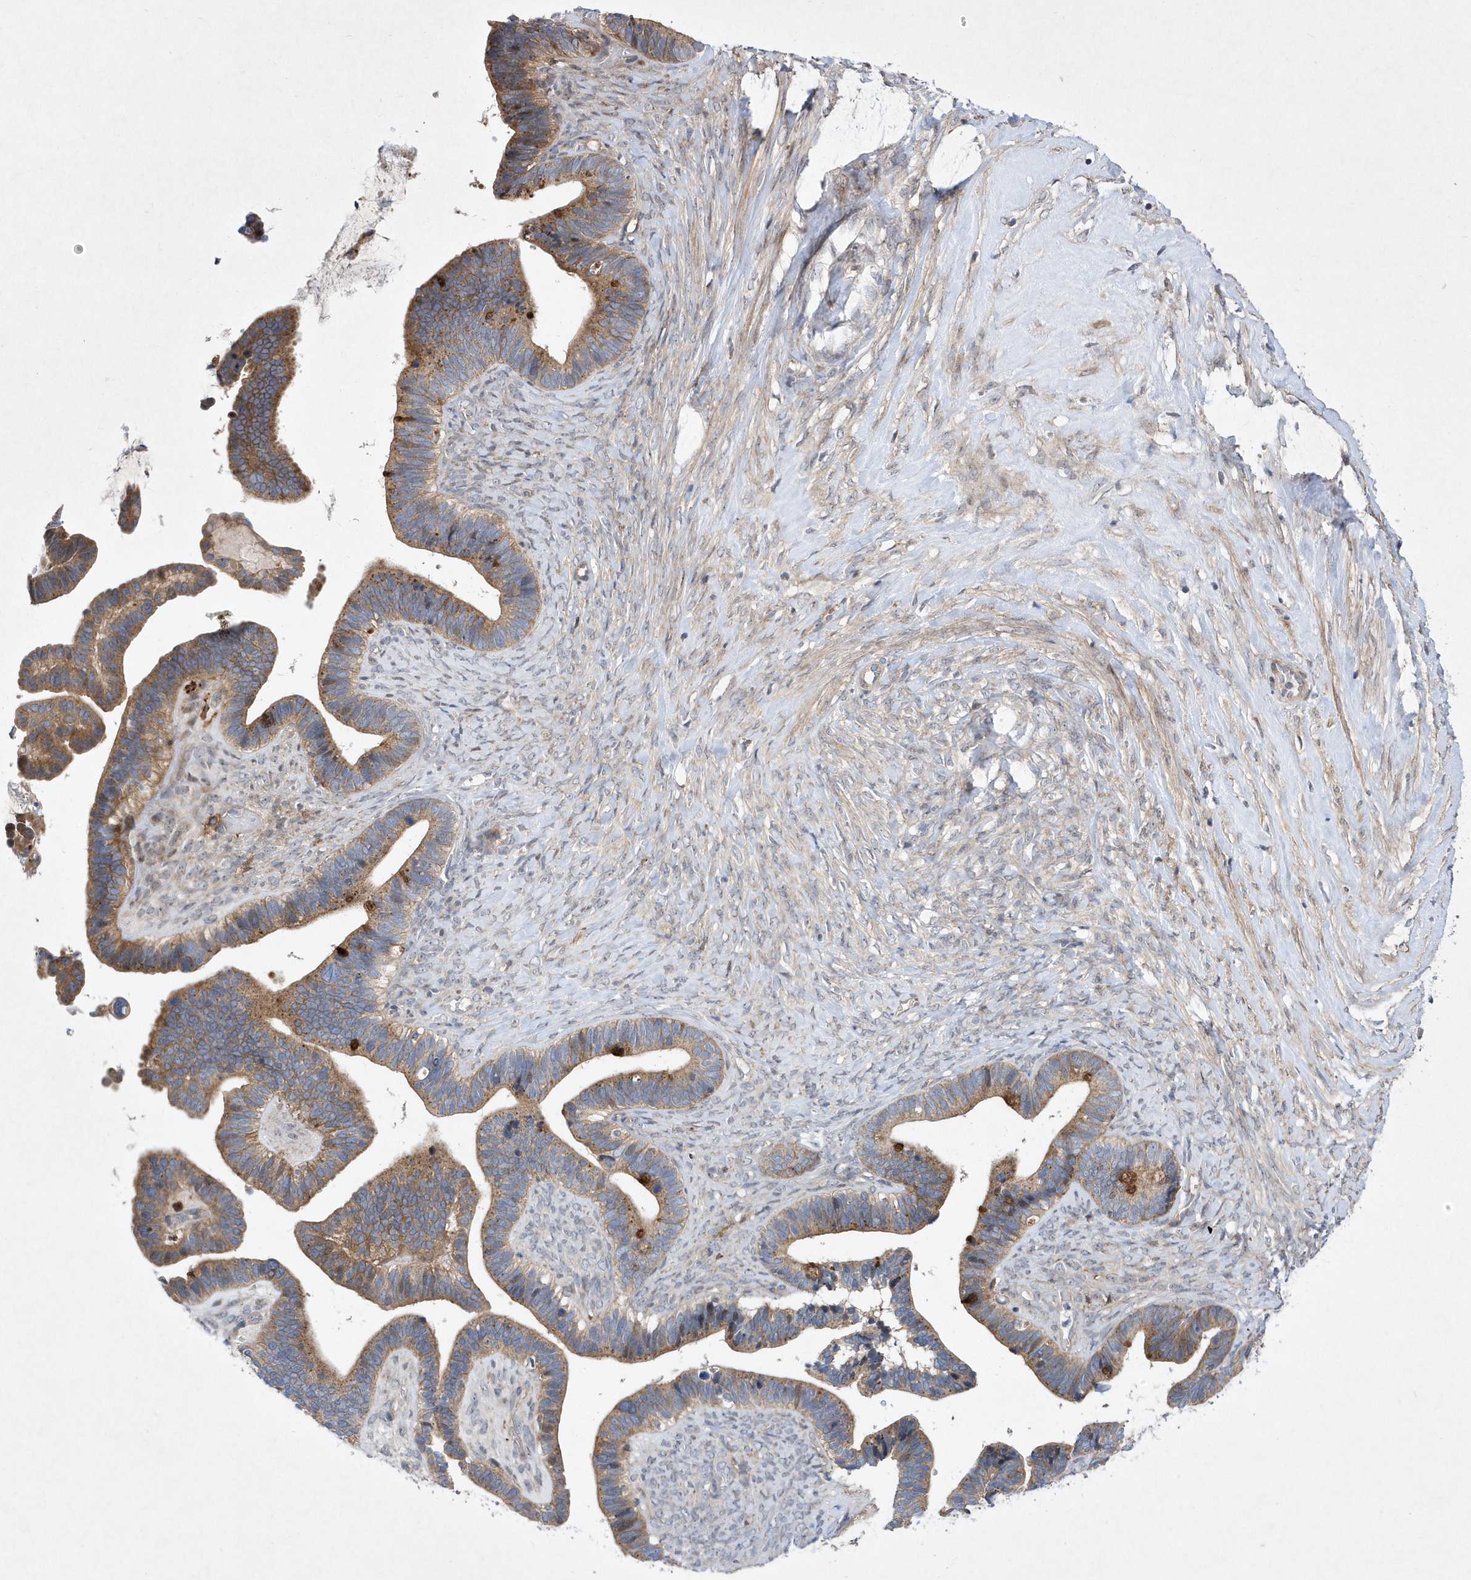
{"staining": {"intensity": "moderate", "quantity": ">75%", "location": "cytoplasmic/membranous"}, "tissue": "ovarian cancer", "cell_type": "Tumor cells", "image_type": "cancer", "snomed": [{"axis": "morphology", "description": "Cystadenocarcinoma, serous, NOS"}, {"axis": "topography", "description": "Ovary"}], "caption": "There is medium levels of moderate cytoplasmic/membranous expression in tumor cells of ovarian cancer (serous cystadenocarcinoma), as demonstrated by immunohistochemical staining (brown color).", "gene": "LONRF2", "patient": {"sex": "female", "age": 56}}